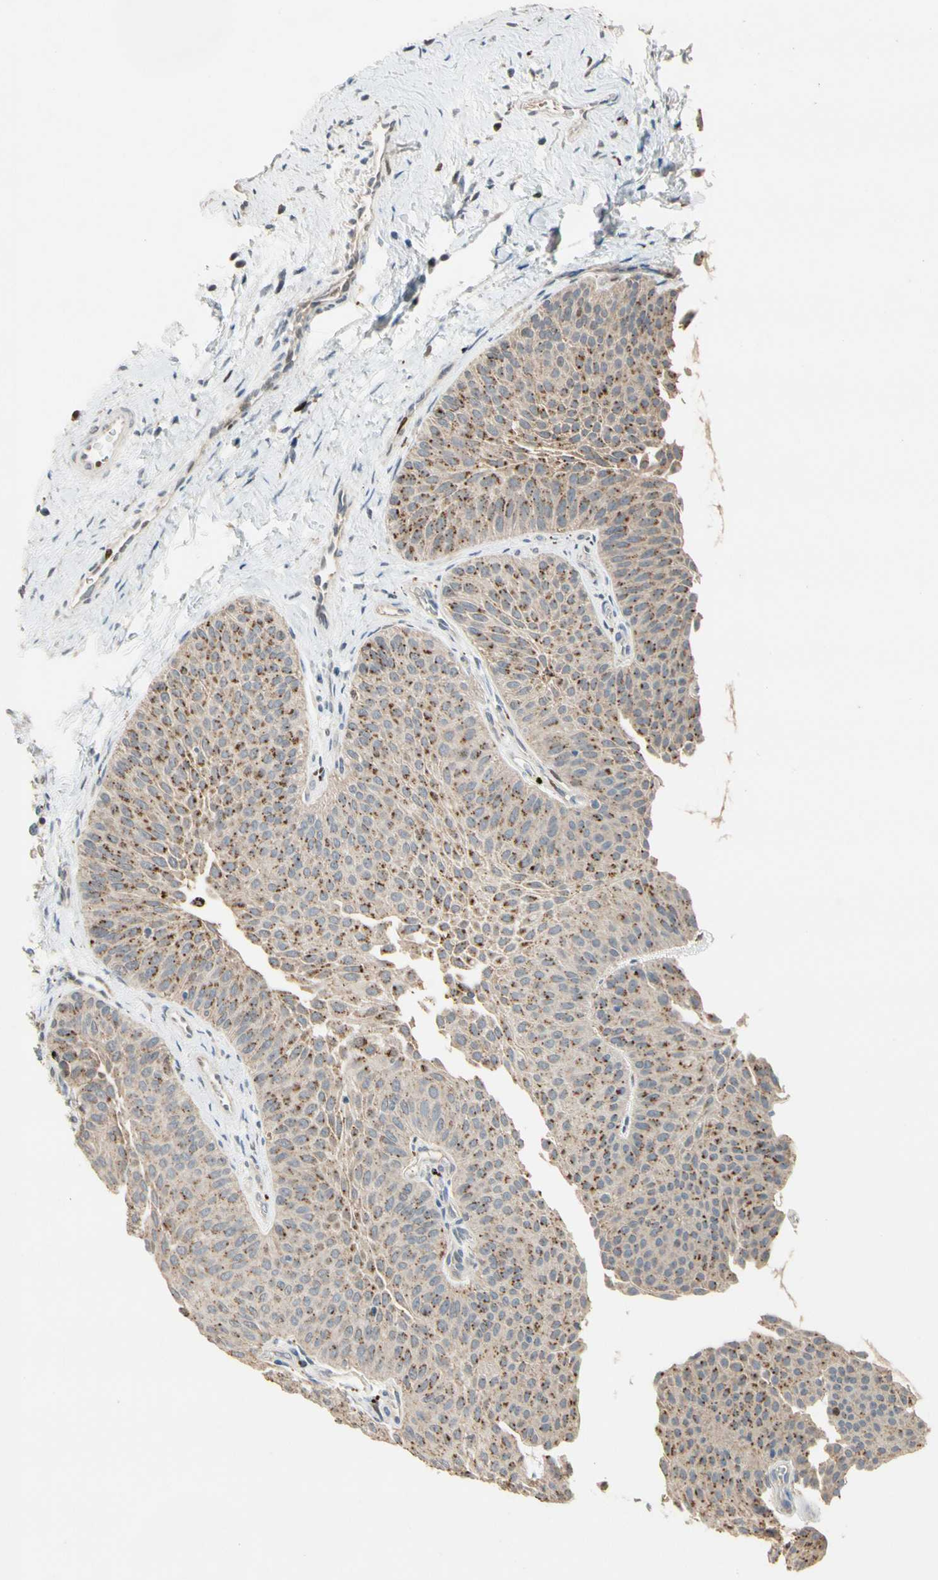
{"staining": {"intensity": "moderate", "quantity": "25%-75%", "location": "cytoplasmic/membranous"}, "tissue": "urothelial cancer", "cell_type": "Tumor cells", "image_type": "cancer", "snomed": [{"axis": "morphology", "description": "Urothelial carcinoma, Low grade"}, {"axis": "topography", "description": "Urinary bladder"}], "caption": "An image of human low-grade urothelial carcinoma stained for a protein exhibits moderate cytoplasmic/membranous brown staining in tumor cells. The protein is stained brown, and the nuclei are stained in blue (DAB (3,3'-diaminobenzidine) IHC with brightfield microscopy, high magnification).", "gene": "ZKSCAN4", "patient": {"sex": "female", "age": 60}}